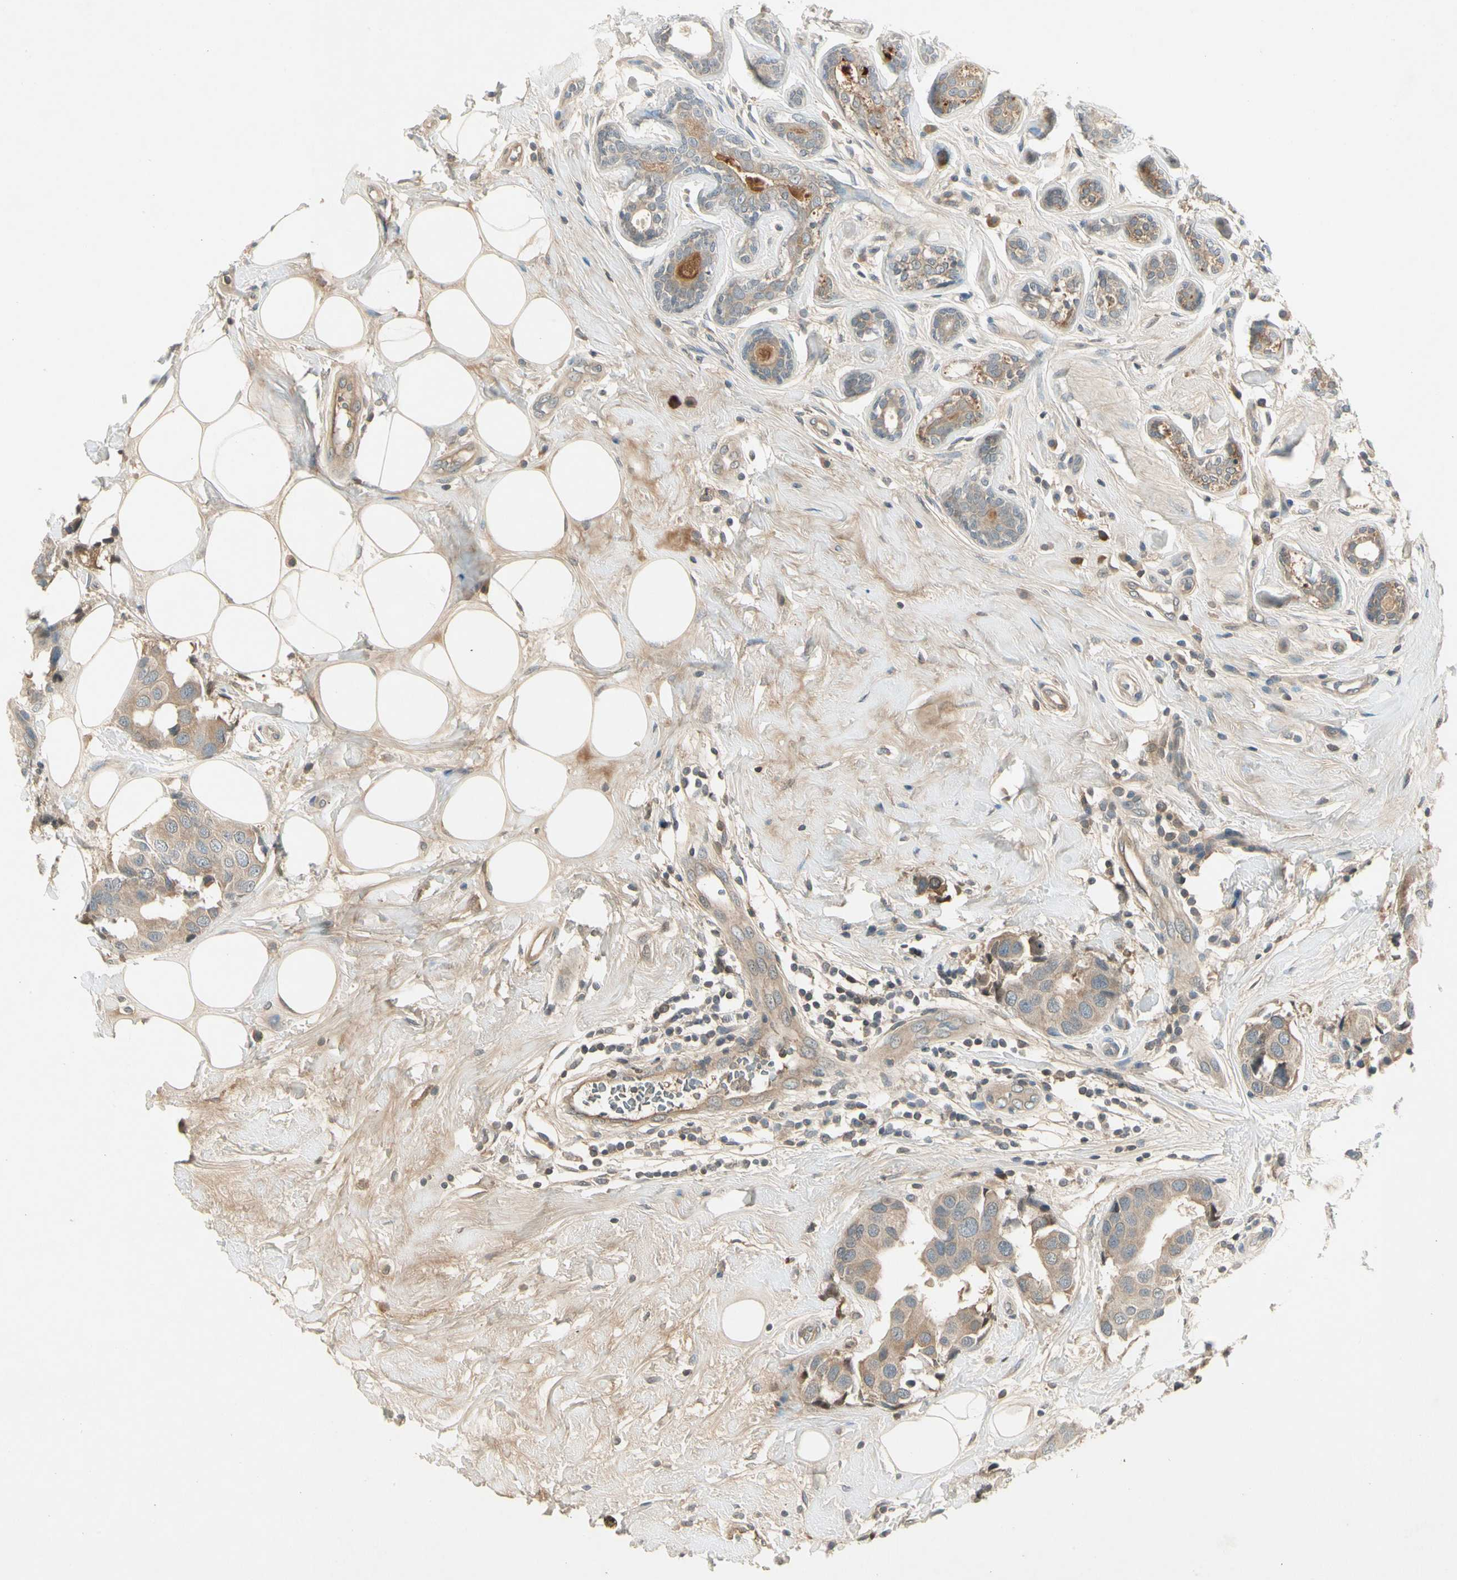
{"staining": {"intensity": "moderate", "quantity": ">75%", "location": "cytoplasmic/membranous"}, "tissue": "breast cancer", "cell_type": "Tumor cells", "image_type": "cancer", "snomed": [{"axis": "morphology", "description": "Normal tissue, NOS"}, {"axis": "morphology", "description": "Duct carcinoma"}, {"axis": "topography", "description": "Breast"}], "caption": "Immunohistochemistry image of neoplastic tissue: infiltrating ductal carcinoma (breast) stained using immunohistochemistry displays medium levels of moderate protein expression localized specifically in the cytoplasmic/membranous of tumor cells, appearing as a cytoplasmic/membranous brown color.", "gene": "CCL4", "patient": {"sex": "female", "age": 39}}